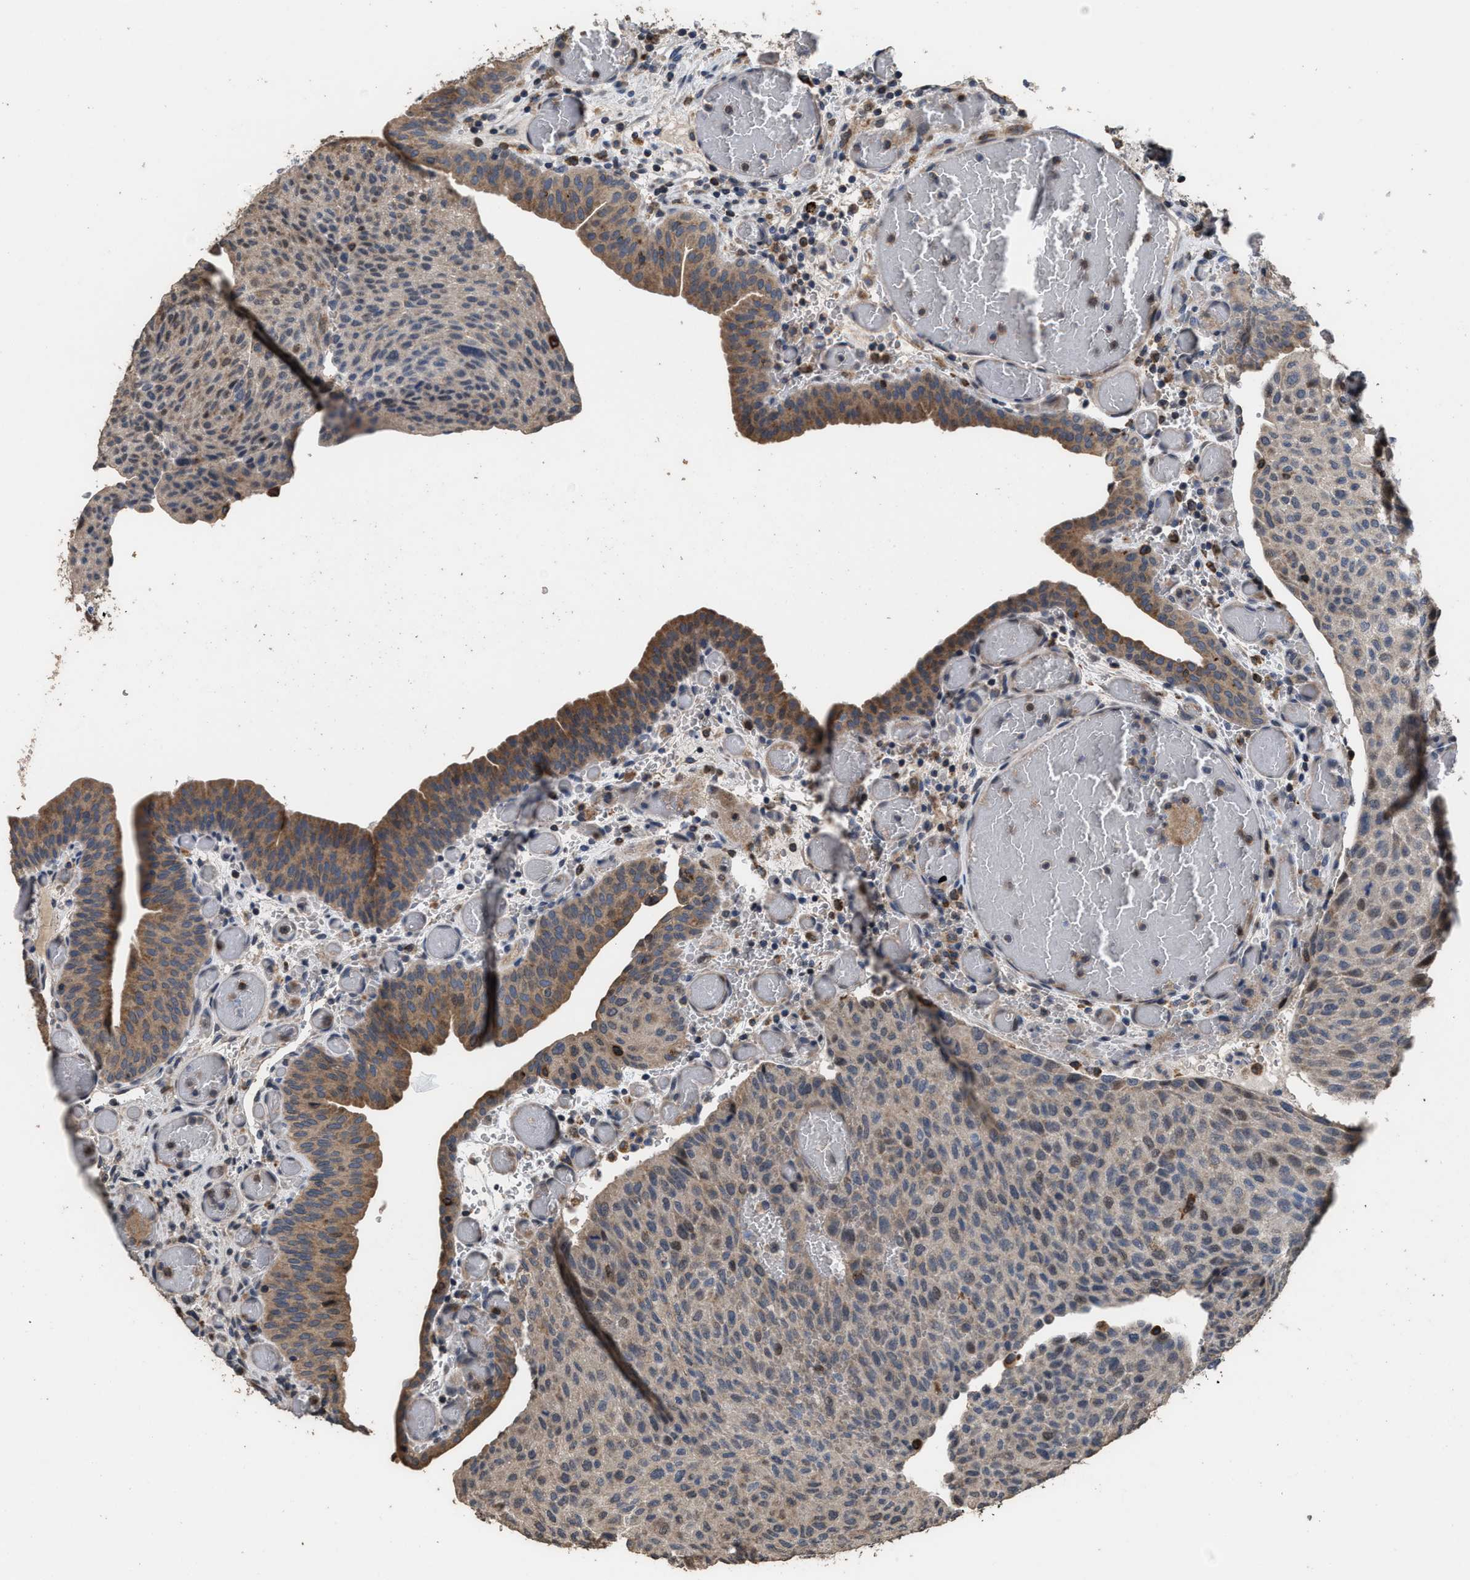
{"staining": {"intensity": "moderate", "quantity": "25%-75%", "location": "cytoplasmic/membranous"}, "tissue": "urothelial cancer", "cell_type": "Tumor cells", "image_type": "cancer", "snomed": [{"axis": "morphology", "description": "Urothelial carcinoma, Low grade"}, {"axis": "morphology", "description": "Urothelial carcinoma, High grade"}, {"axis": "topography", "description": "Urinary bladder"}], "caption": "About 25%-75% of tumor cells in human high-grade urothelial carcinoma show moderate cytoplasmic/membranous protein expression as visualized by brown immunohistochemical staining.", "gene": "TDRKH", "patient": {"sex": "male", "age": 35}}